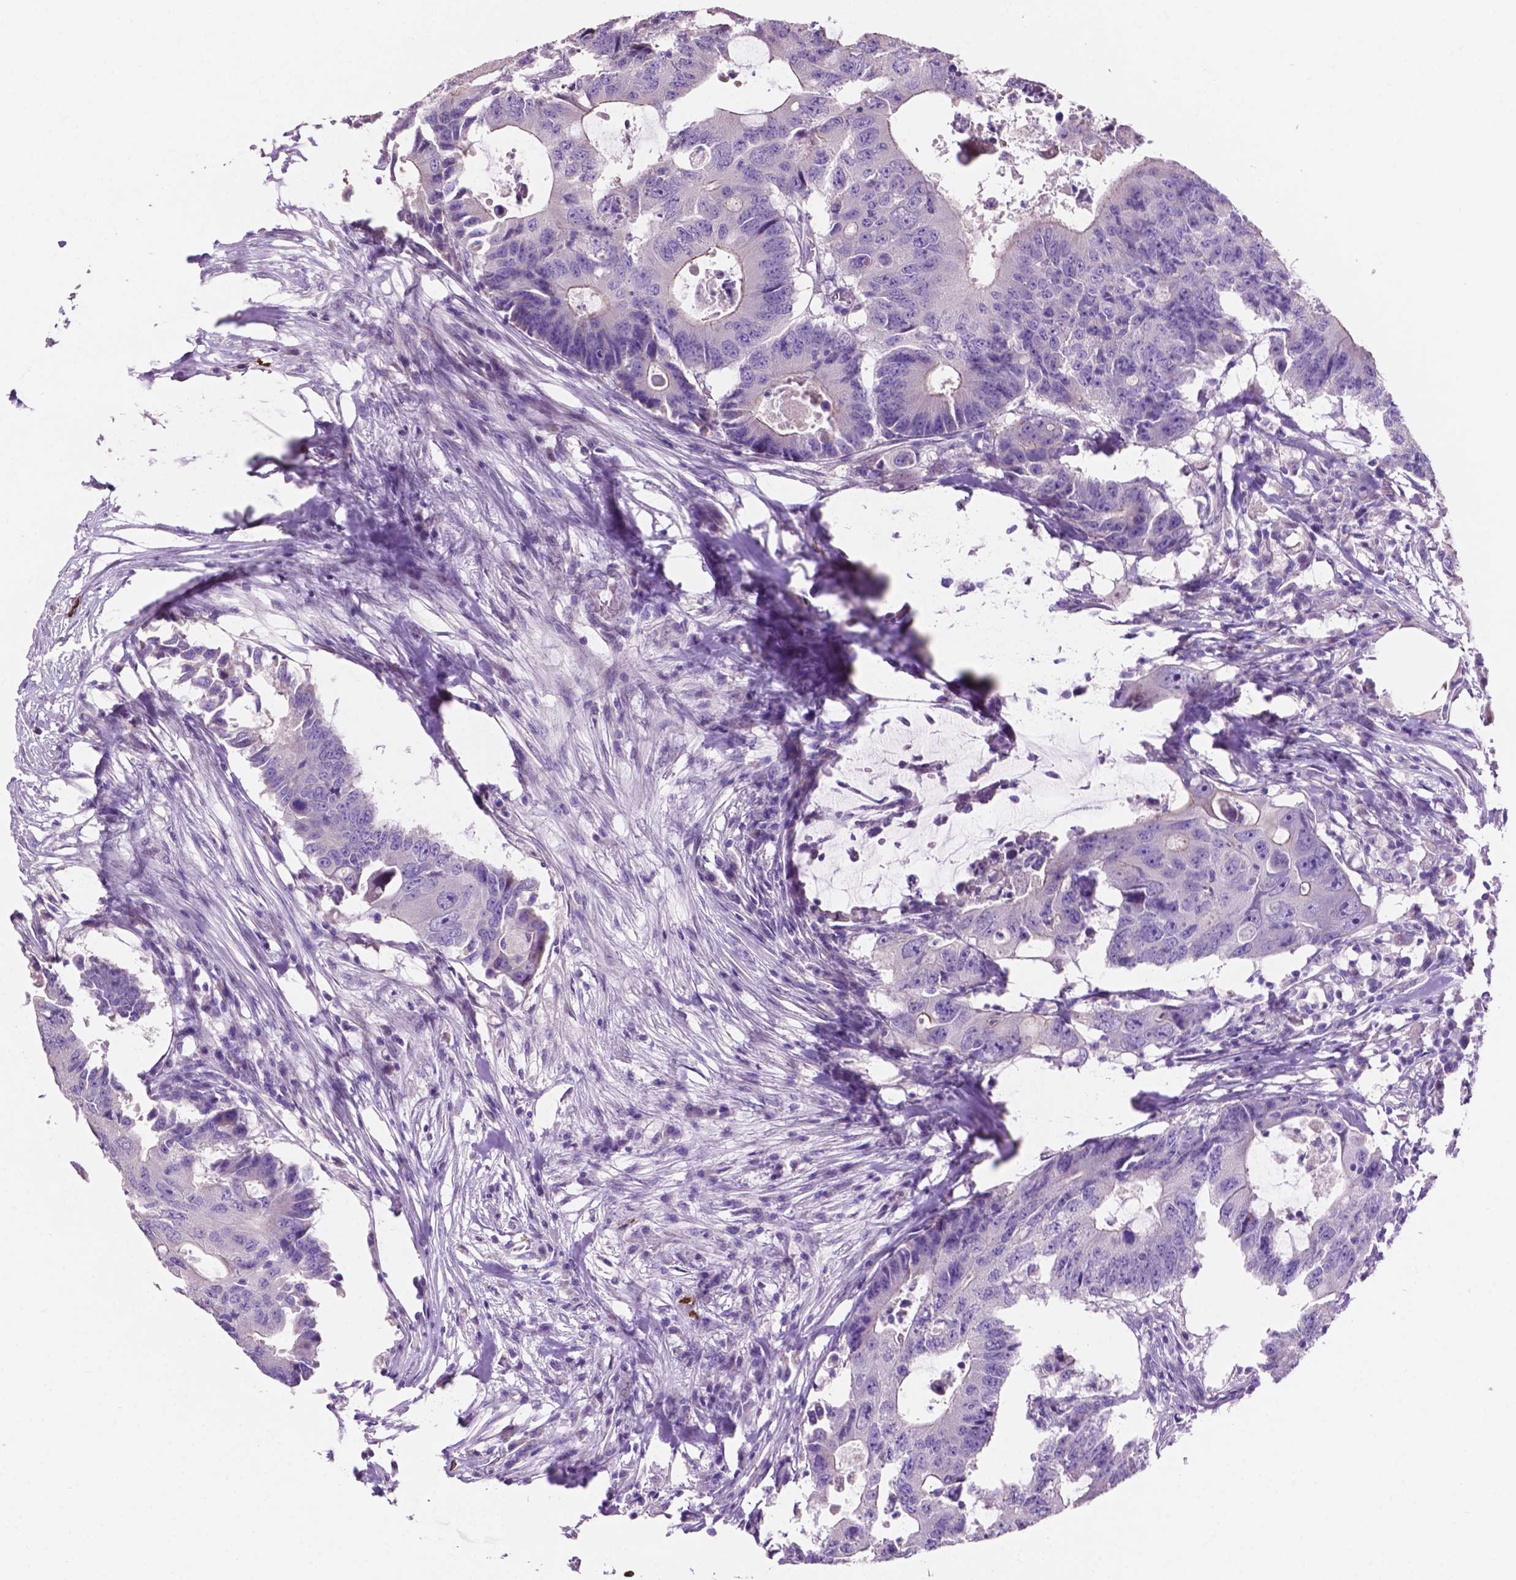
{"staining": {"intensity": "negative", "quantity": "none", "location": "none"}, "tissue": "colorectal cancer", "cell_type": "Tumor cells", "image_type": "cancer", "snomed": [{"axis": "morphology", "description": "Adenocarcinoma, NOS"}, {"axis": "topography", "description": "Colon"}], "caption": "Immunohistochemical staining of adenocarcinoma (colorectal) demonstrates no significant positivity in tumor cells. (Brightfield microscopy of DAB immunohistochemistry at high magnification).", "gene": "CLDN17", "patient": {"sex": "male", "age": 71}}